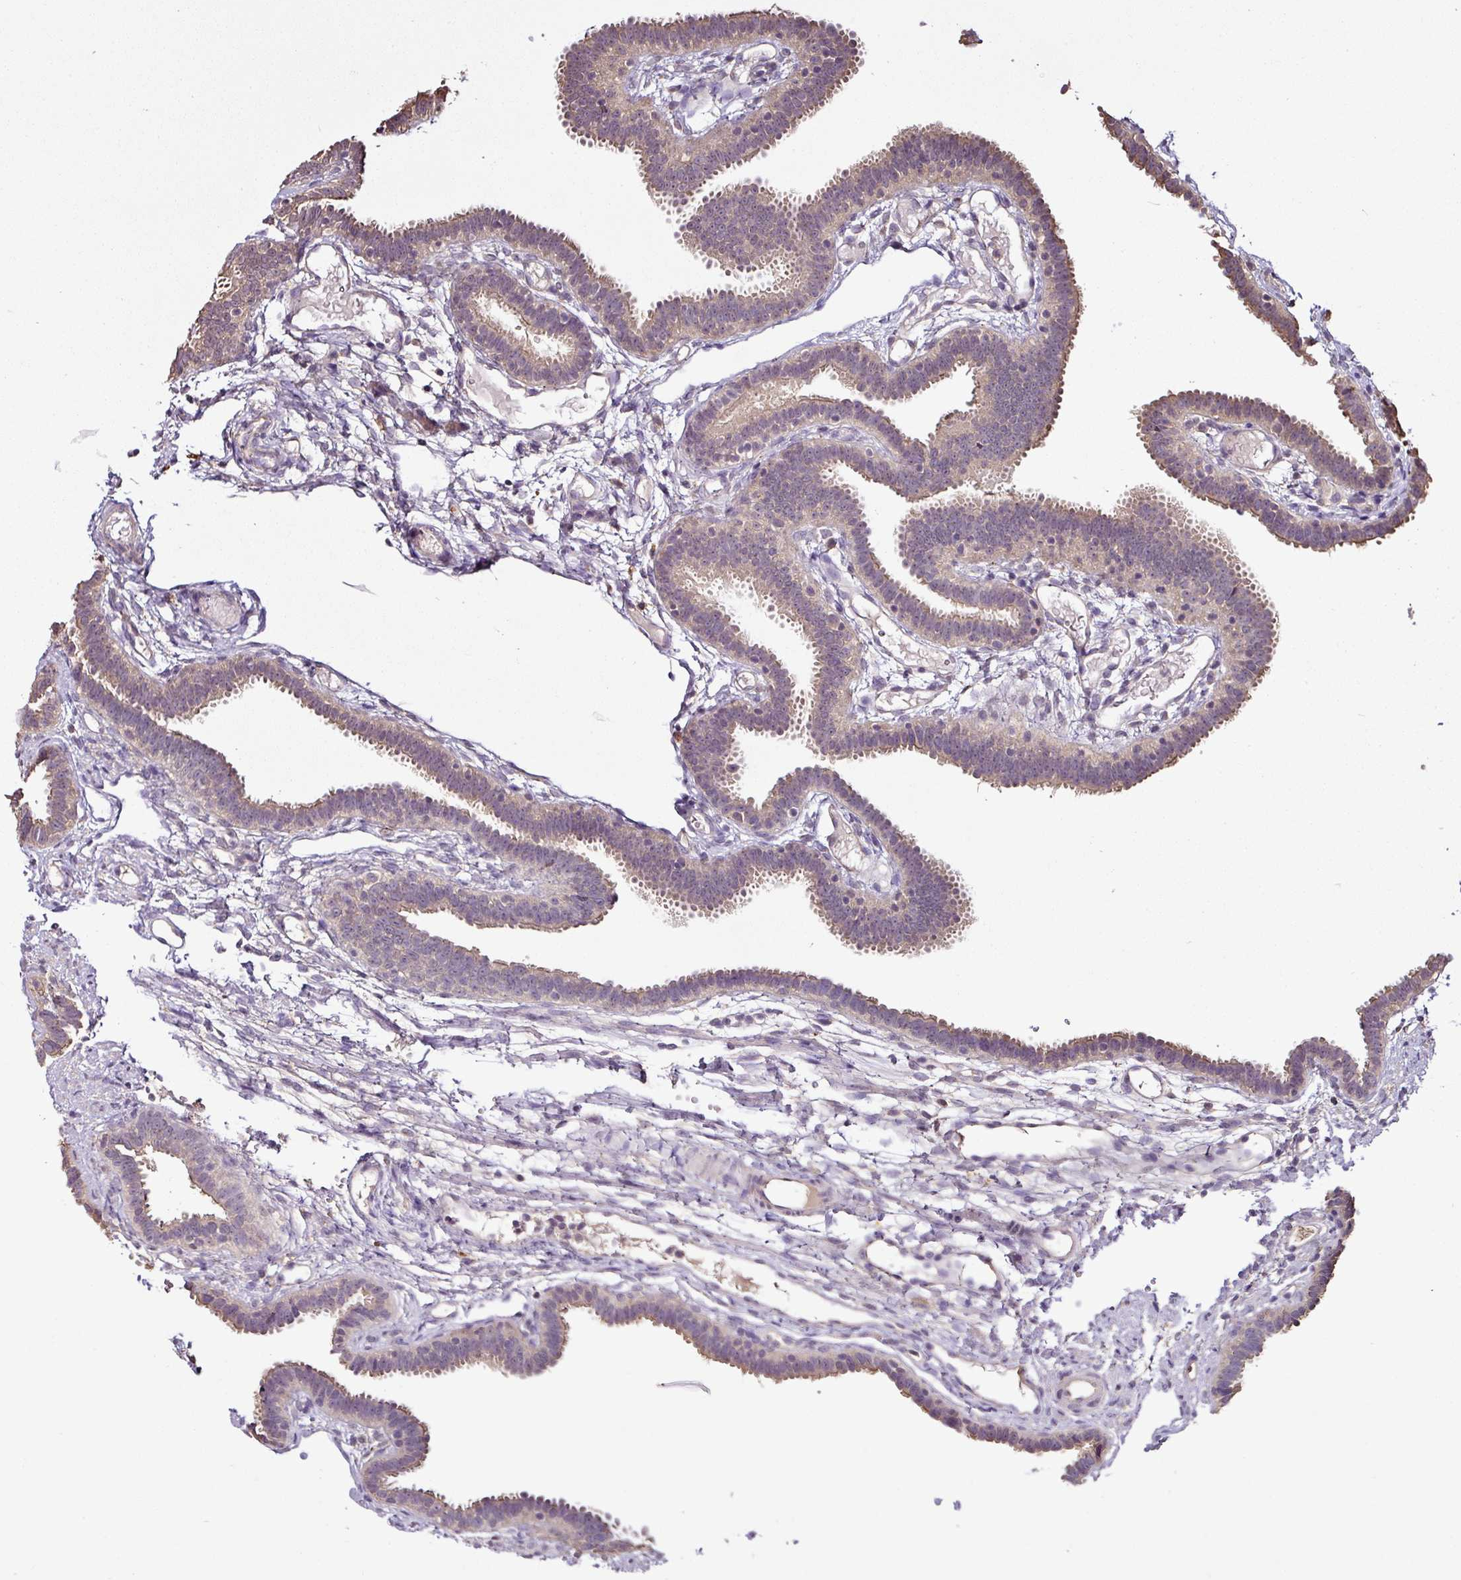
{"staining": {"intensity": "moderate", "quantity": ">75%", "location": "cytoplasmic/membranous"}, "tissue": "fallopian tube", "cell_type": "Glandular cells", "image_type": "normal", "snomed": [{"axis": "morphology", "description": "Normal tissue, NOS"}, {"axis": "topography", "description": "Fallopian tube"}], "caption": "Immunohistochemical staining of normal human fallopian tube demonstrates medium levels of moderate cytoplasmic/membranous staining in about >75% of glandular cells.", "gene": "RPL38", "patient": {"sex": "female", "age": 37}}